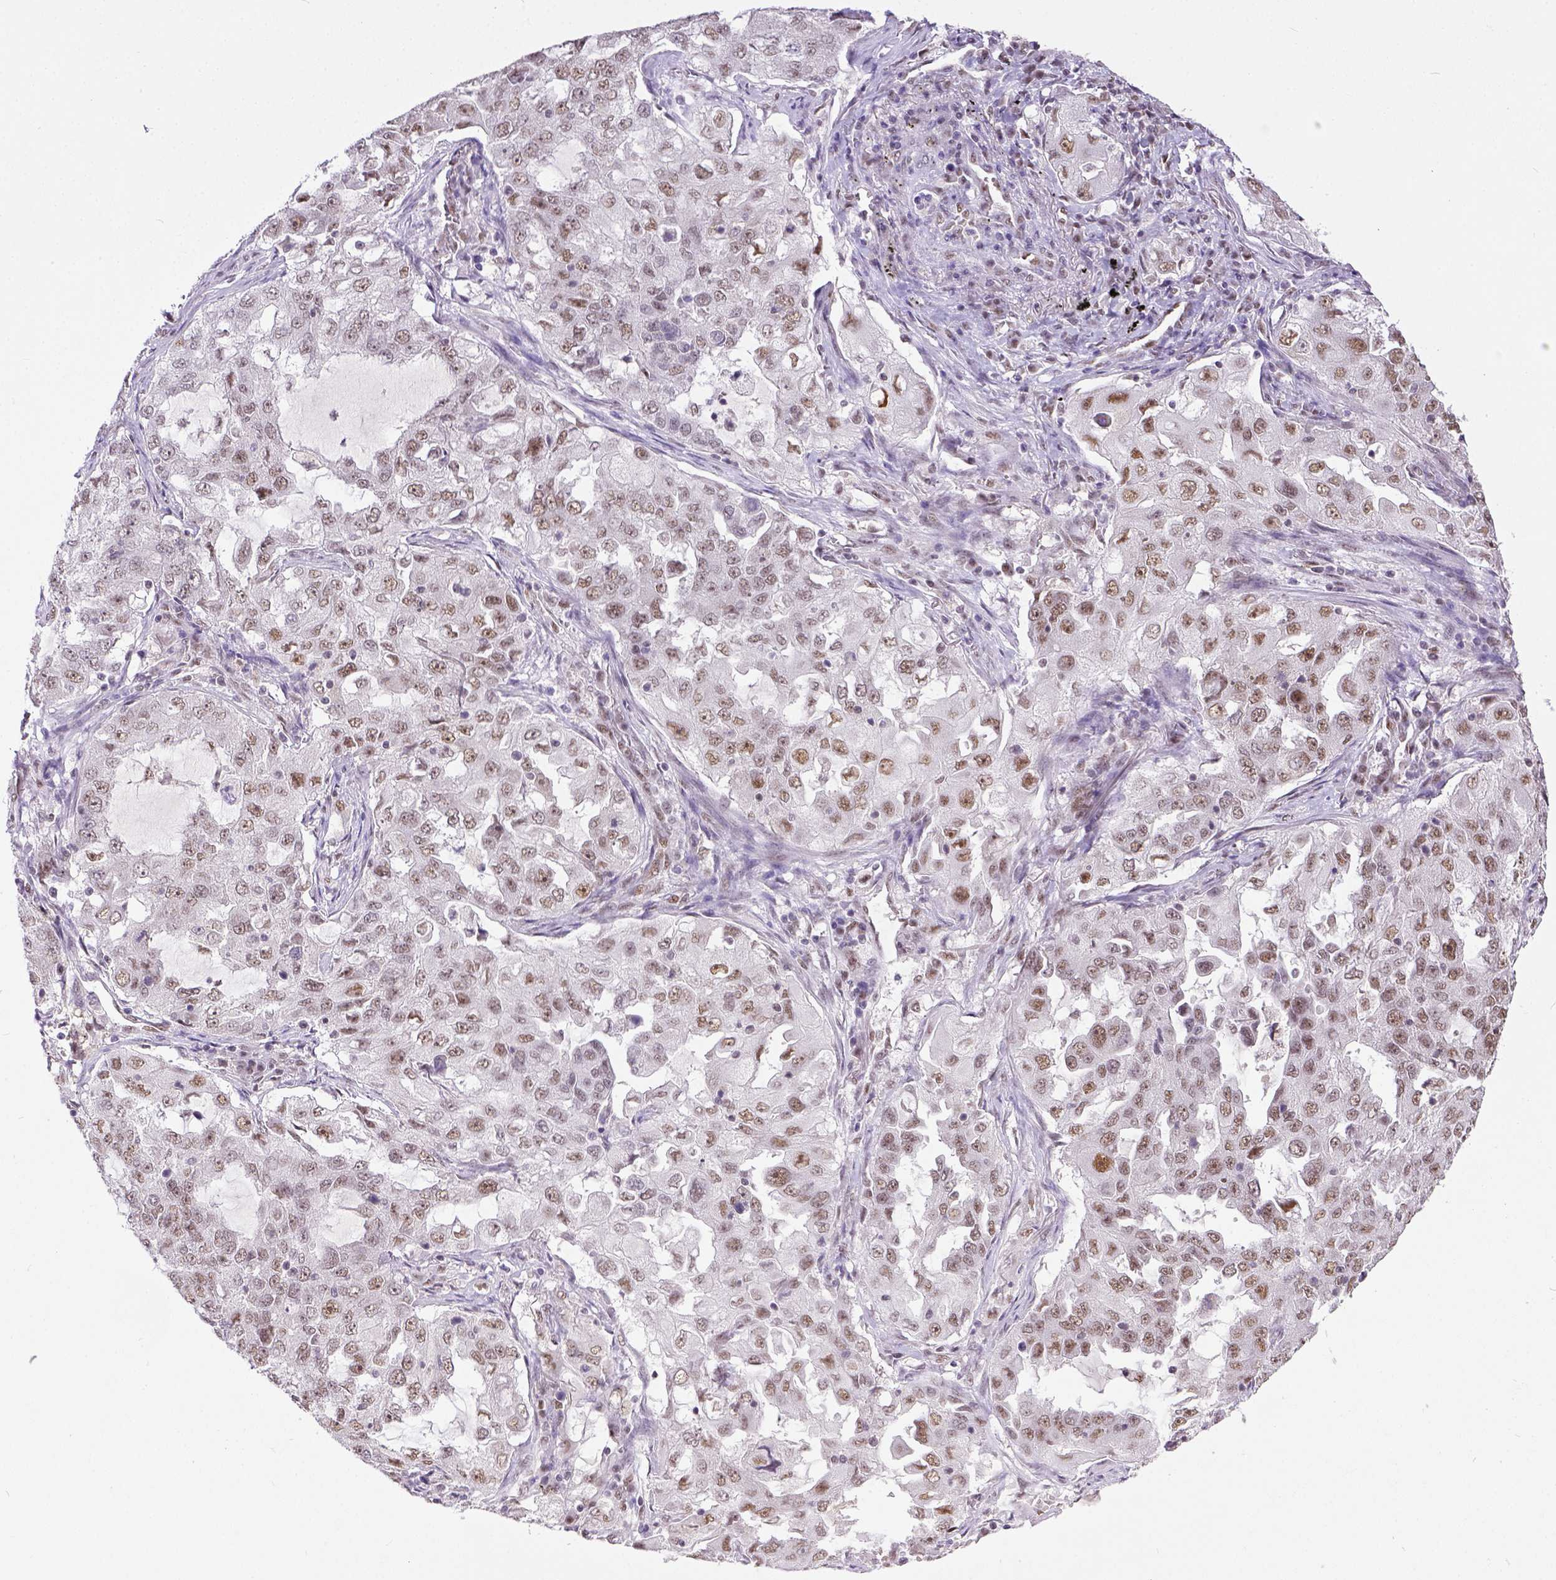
{"staining": {"intensity": "weak", "quantity": "25%-75%", "location": "nuclear"}, "tissue": "lung cancer", "cell_type": "Tumor cells", "image_type": "cancer", "snomed": [{"axis": "morphology", "description": "Adenocarcinoma, NOS"}, {"axis": "topography", "description": "Lung"}], "caption": "Immunohistochemistry (IHC) (DAB (3,3'-diaminobenzidine)) staining of human lung adenocarcinoma displays weak nuclear protein expression in approximately 25%-75% of tumor cells.", "gene": "ERCC1", "patient": {"sex": "female", "age": 61}}